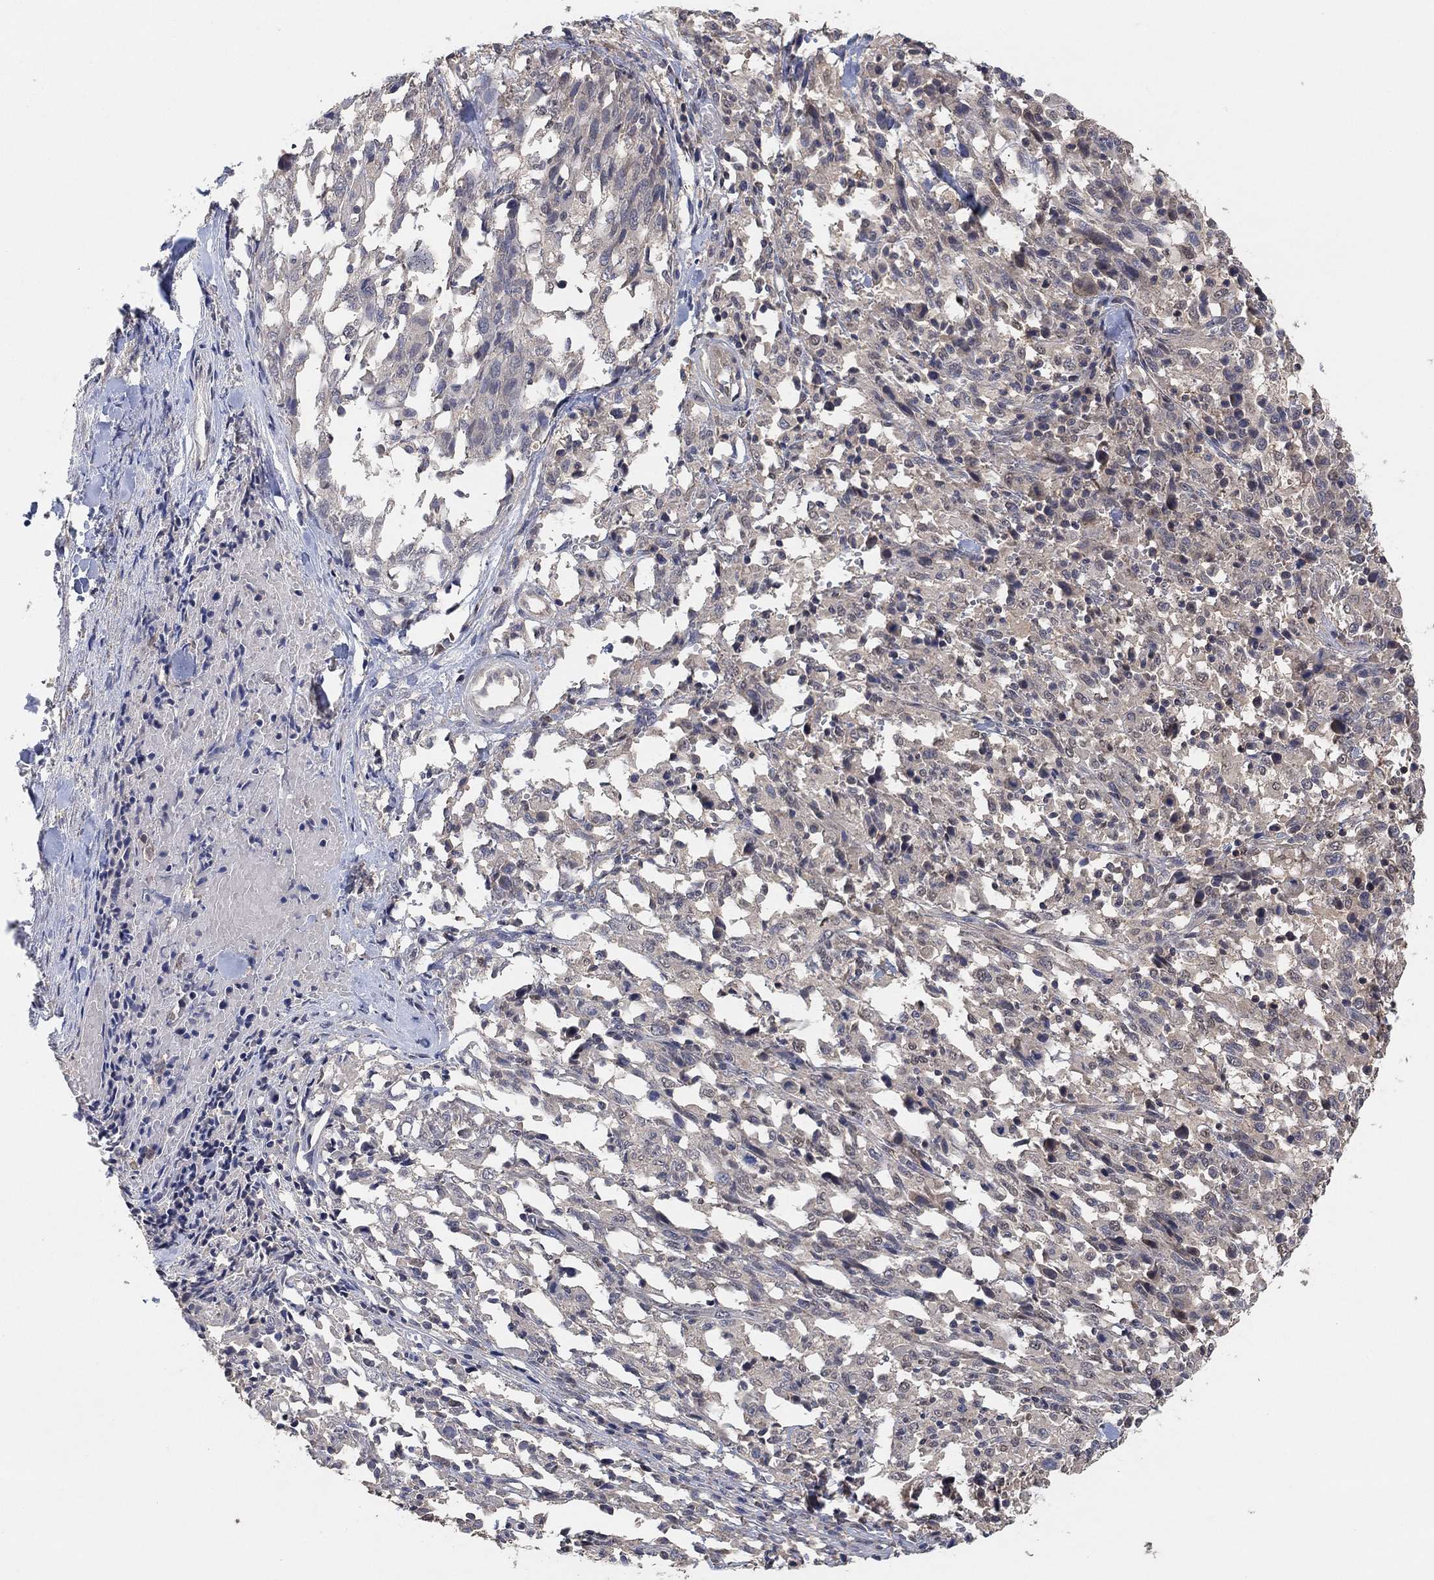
{"staining": {"intensity": "negative", "quantity": "none", "location": "none"}, "tissue": "melanoma", "cell_type": "Tumor cells", "image_type": "cancer", "snomed": [{"axis": "morphology", "description": "Malignant melanoma, NOS"}, {"axis": "topography", "description": "Skin"}], "caption": "The histopathology image exhibits no staining of tumor cells in melanoma. (Brightfield microscopy of DAB (3,3'-diaminobenzidine) IHC at high magnification).", "gene": "CCDC43", "patient": {"sex": "female", "age": 91}}